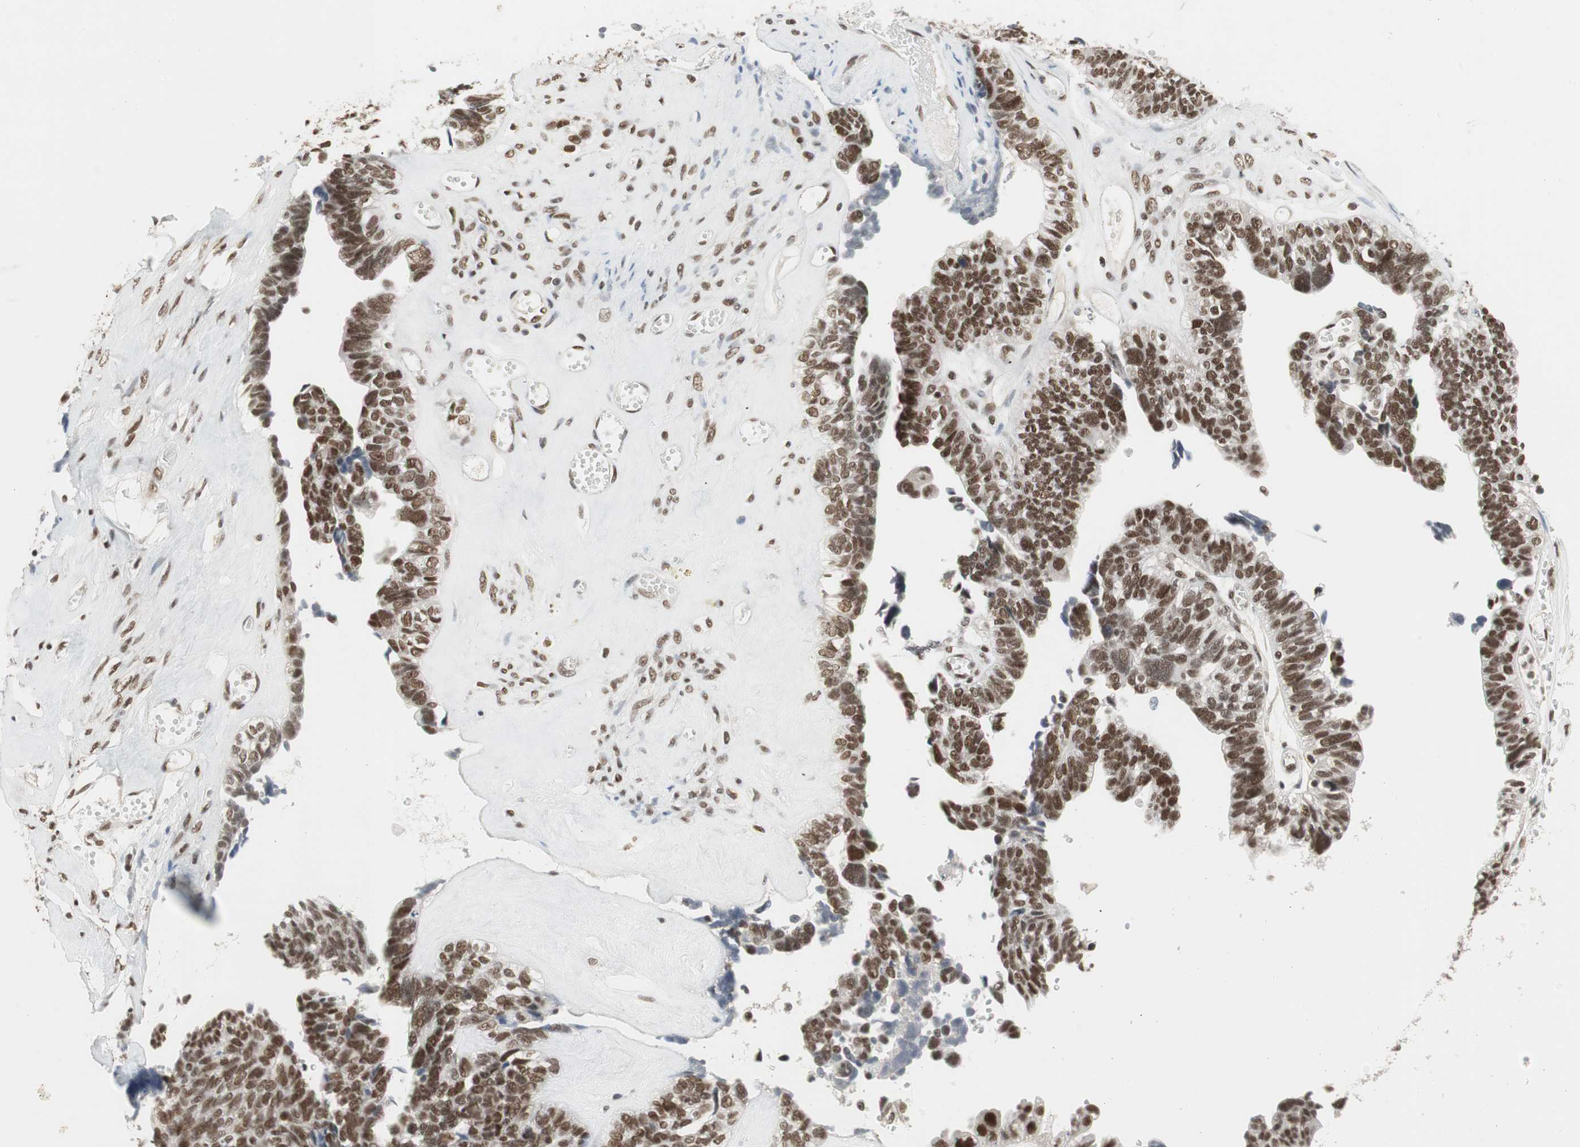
{"staining": {"intensity": "strong", "quantity": ">75%", "location": "nuclear"}, "tissue": "ovarian cancer", "cell_type": "Tumor cells", "image_type": "cancer", "snomed": [{"axis": "morphology", "description": "Cystadenocarcinoma, serous, NOS"}, {"axis": "topography", "description": "Ovary"}], "caption": "Protein analysis of ovarian cancer tissue reveals strong nuclear positivity in approximately >75% of tumor cells.", "gene": "RTF1", "patient": {"sex": "female", "age": 79}}